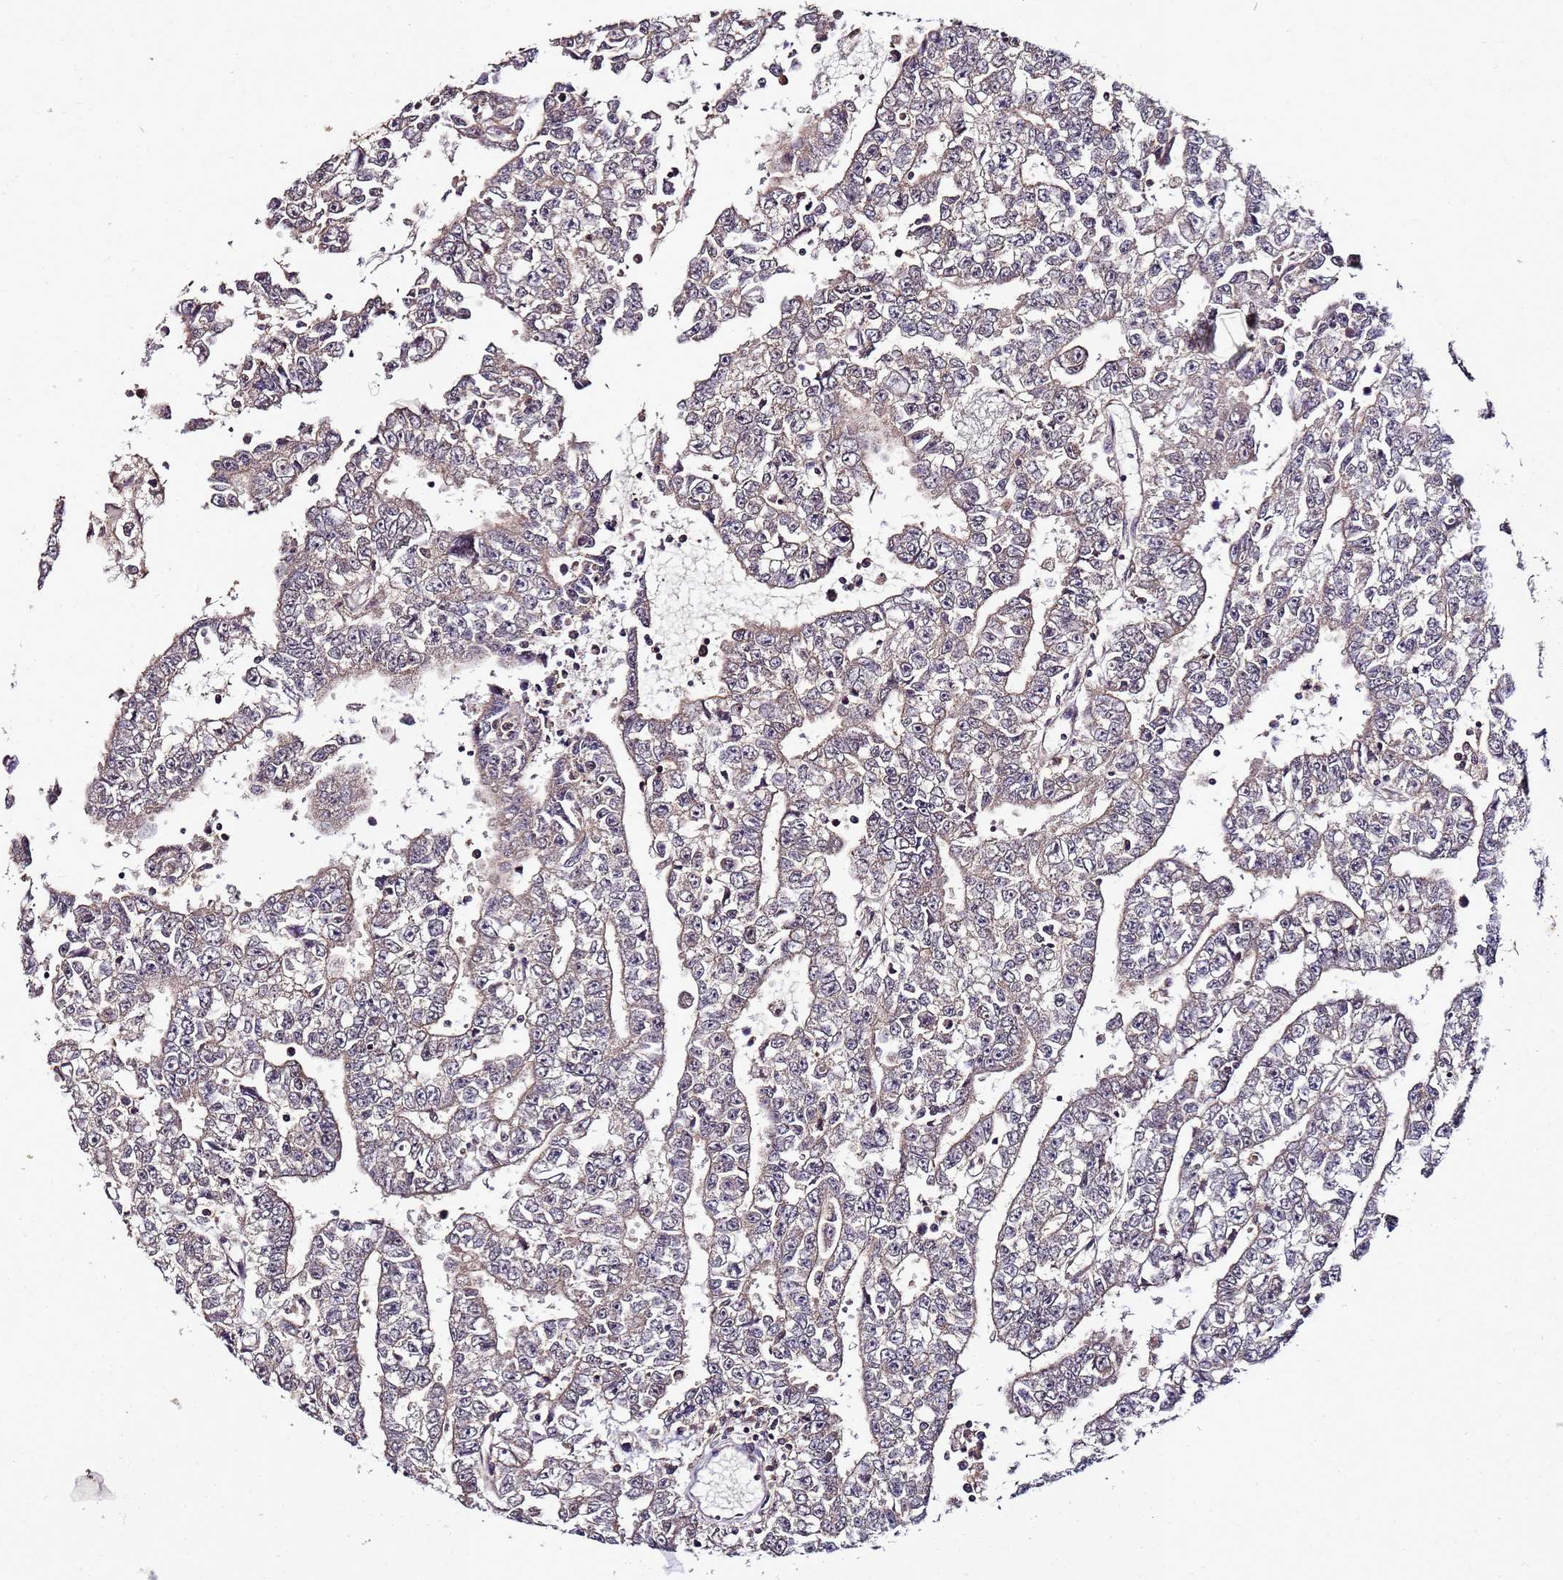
{"staining": {"intensity": "negative", "quantity": "none", "location": "none"}, "tissue": "testis cancer", "cell_type": "Tumor cells", "image_type": "cancer", "snomed": [{"axis": "morphology", "description": "Carcinoma, Embryonal, NOS"}, {"axis": "topography", "description": "Testis"}], "caption": "A micrograph of human embryonal carcinoma (testis) is negative for staining in tumor cells.", "gene": "ANKRD17", "patient": {"sex": "male", "age": 25}}